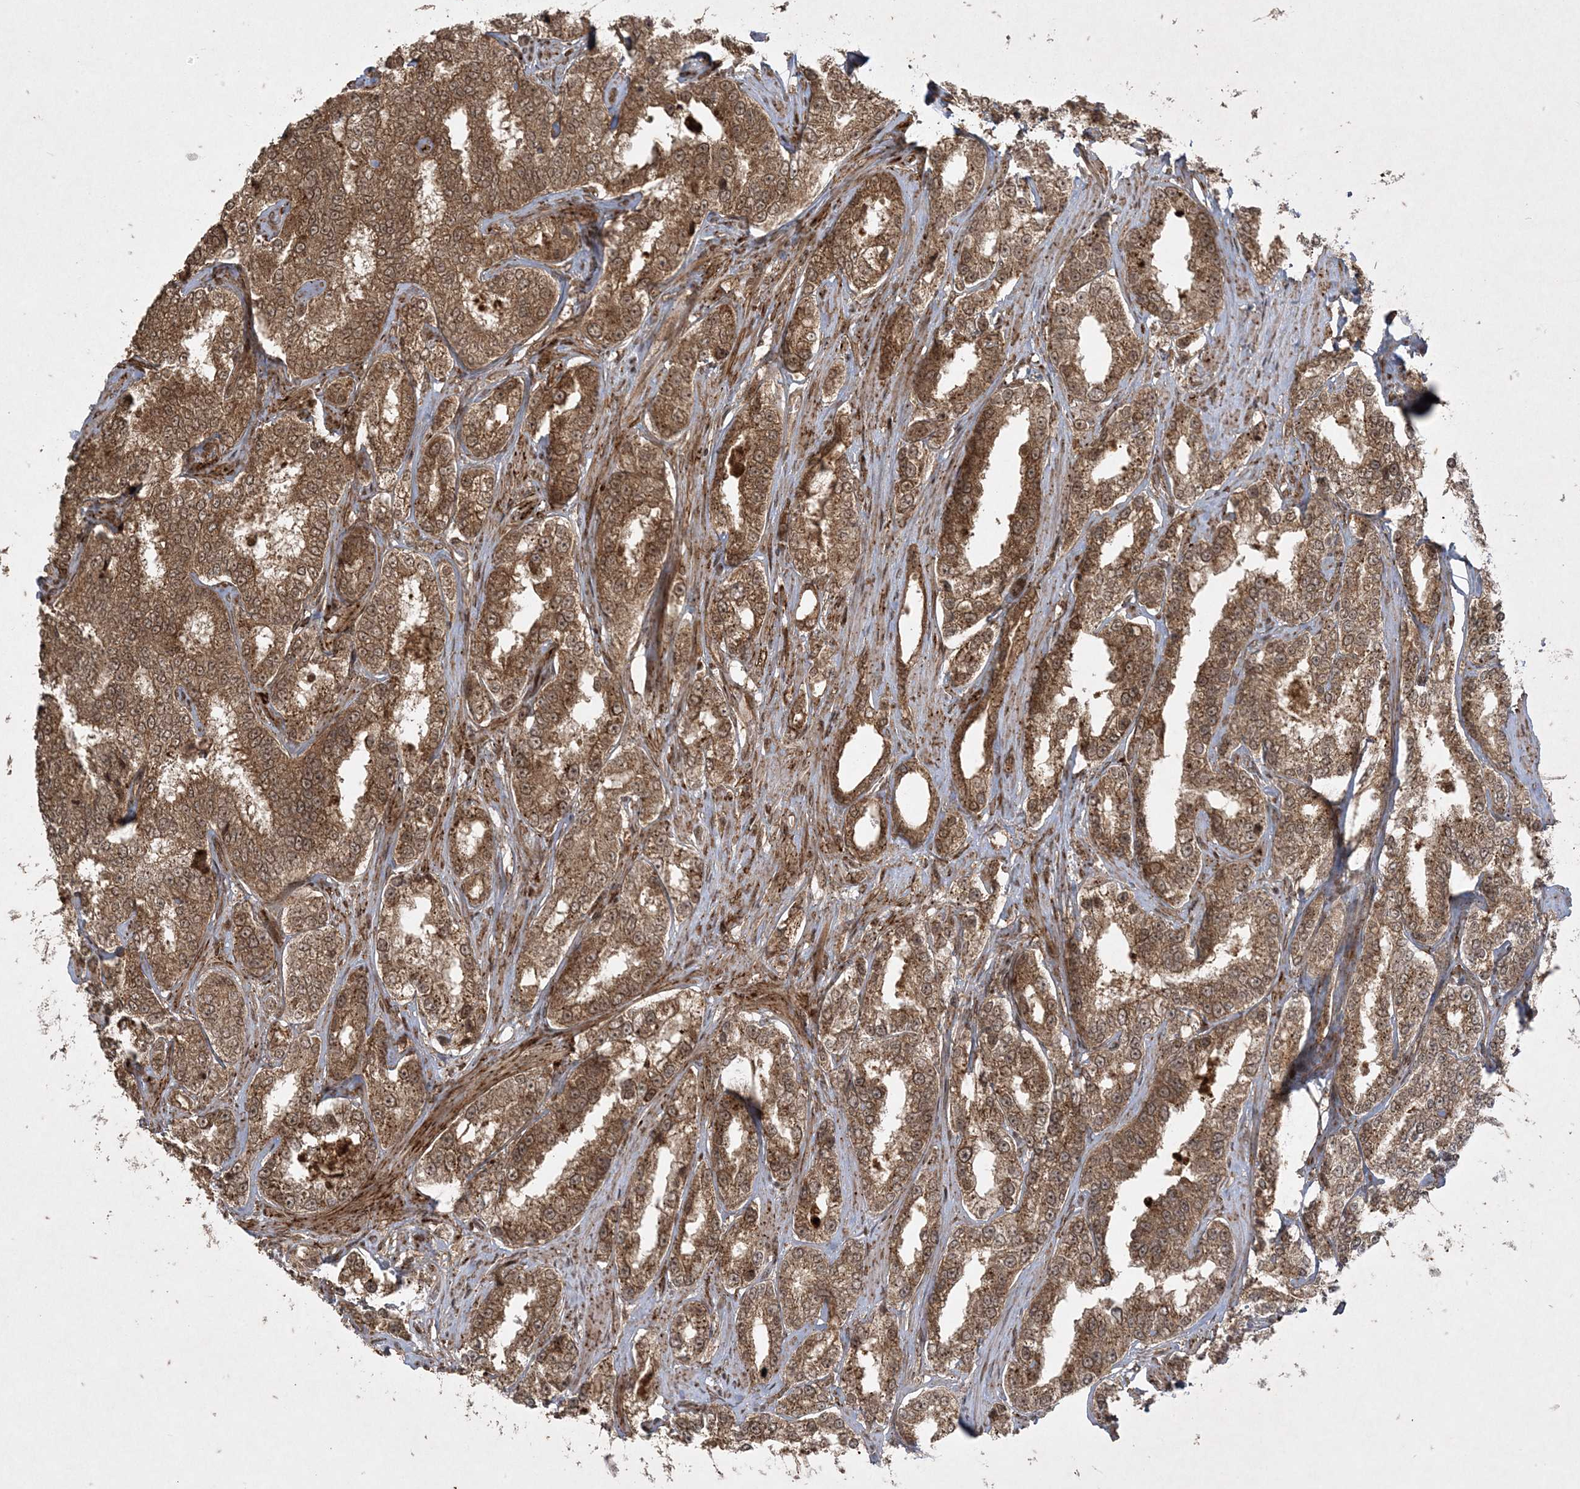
{"staining": {"intensity": "moderate", "quantity": ">75%", "location": "cytoplasmic/membranous,nuclear"}, "tissue": "prostate cancer", "cell_type": "Tumor cells", "image_type": "cancer", "snomed": [{"axis": "morphology", "description": "Normal tissue, NOS"}, {"axis": "morphology", "description": "Adenocarcinoma, High grade"}, {"axis": "topography", "description": "Prostate"}], "caption": "Immunohistochemical staining of prostate cancer shows moderate cytoplasmic/membranous and nuclear protein staining in about >75% of tumor cells.", "gene": "RRAS", "patient": {"sex": "male", "age": 83}}